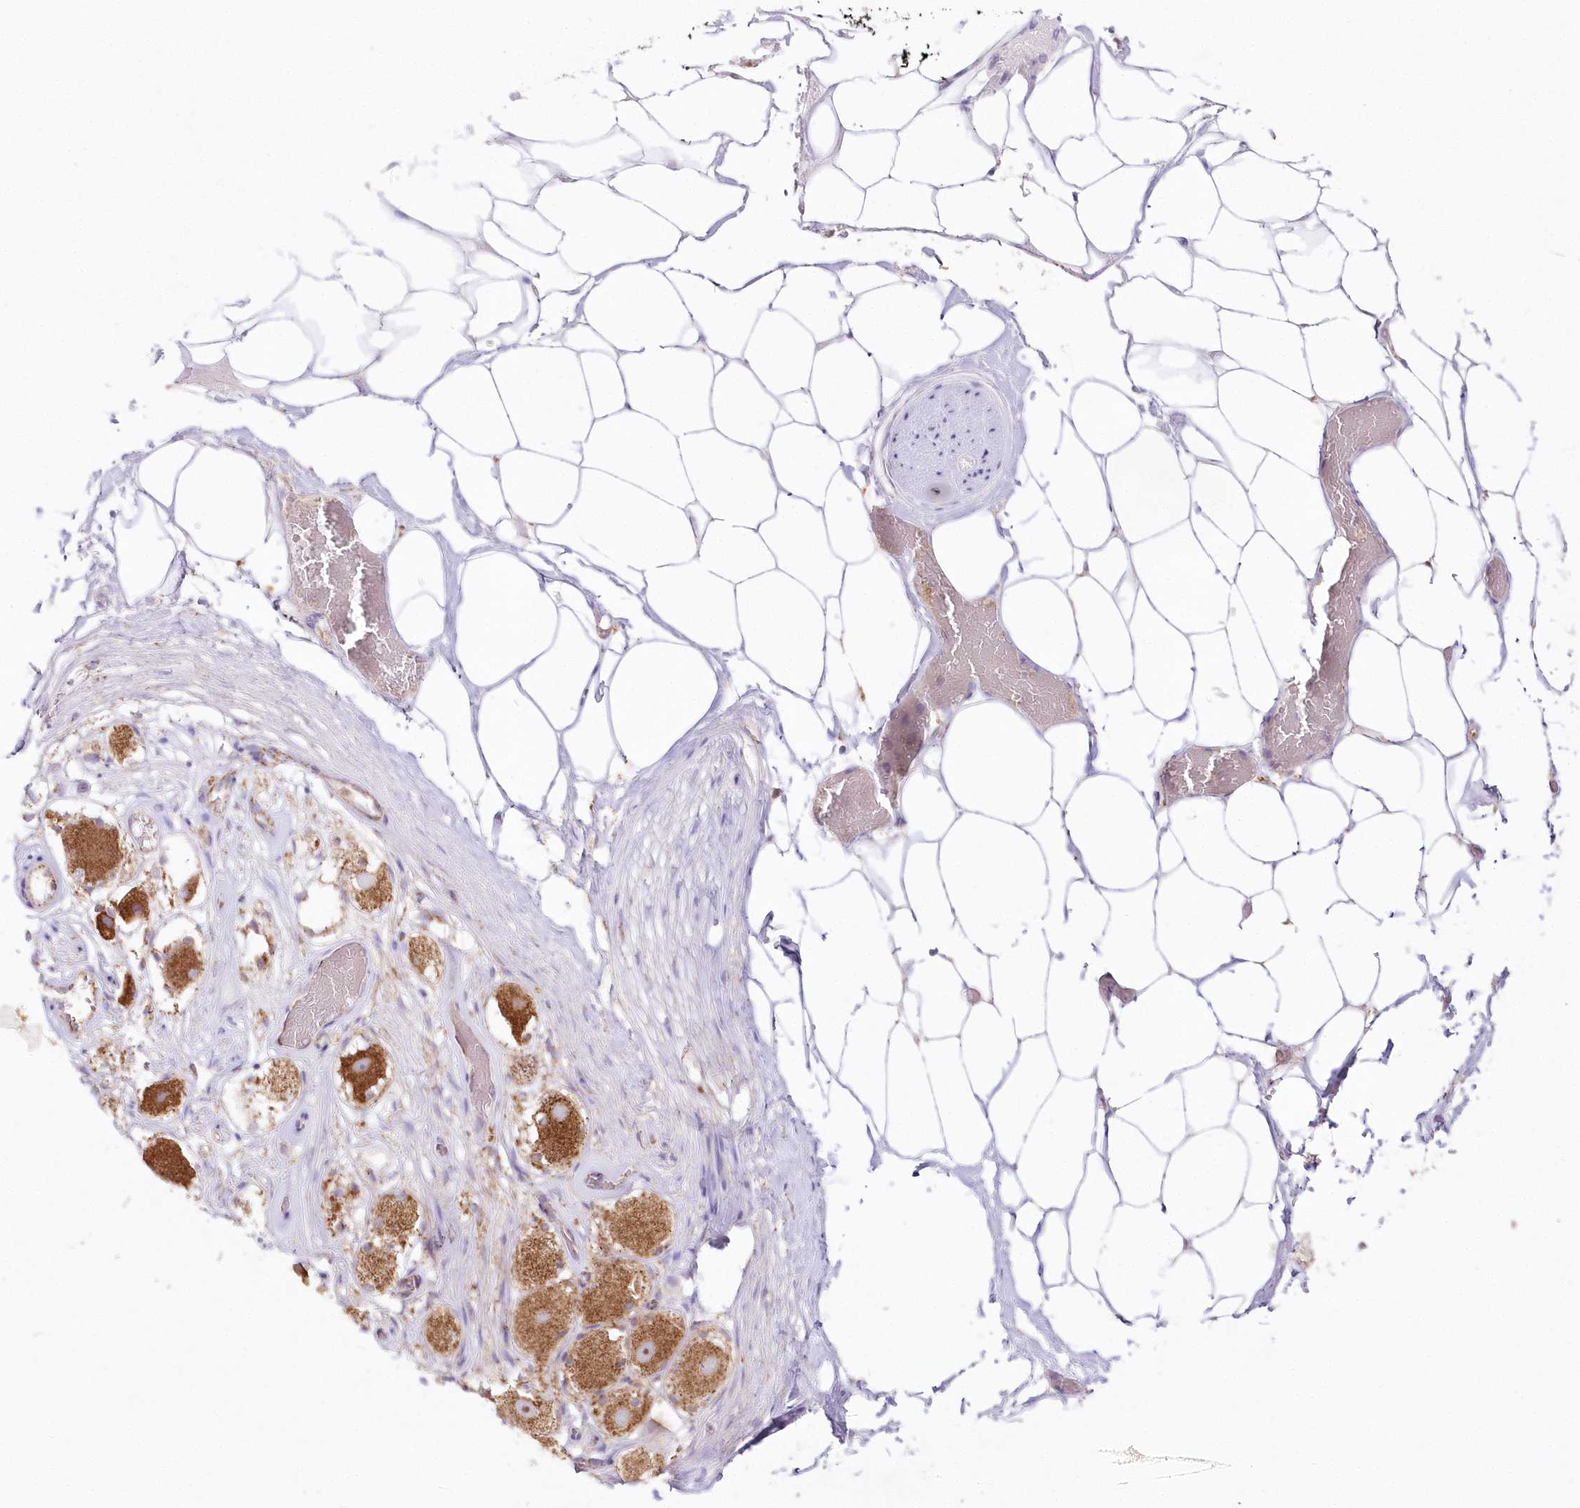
{"staining": {"intensity": "negative", "quantity": "none", "location": "none"}, "tissue": "adipose tissue", "cell_type": "Adipocytes", "image_type": "normal", "snomed": [{"axis": "morphology", "description": "Normal tissue, NOS"}, {"axis": "morphology", "description": "Adenocarcinoma, Low grade"}, {"axis": "topography", "description": "Prostate"}, {"axis": "topography", "description": "Peripheral nerve tissue"}], "caption": "Adipocytes are negative for brown protein staining in normal adipose tissue. Nuclei are stained in blue.", "gene": "DNA2", "patient": {"sex": "male", "age": 63}}